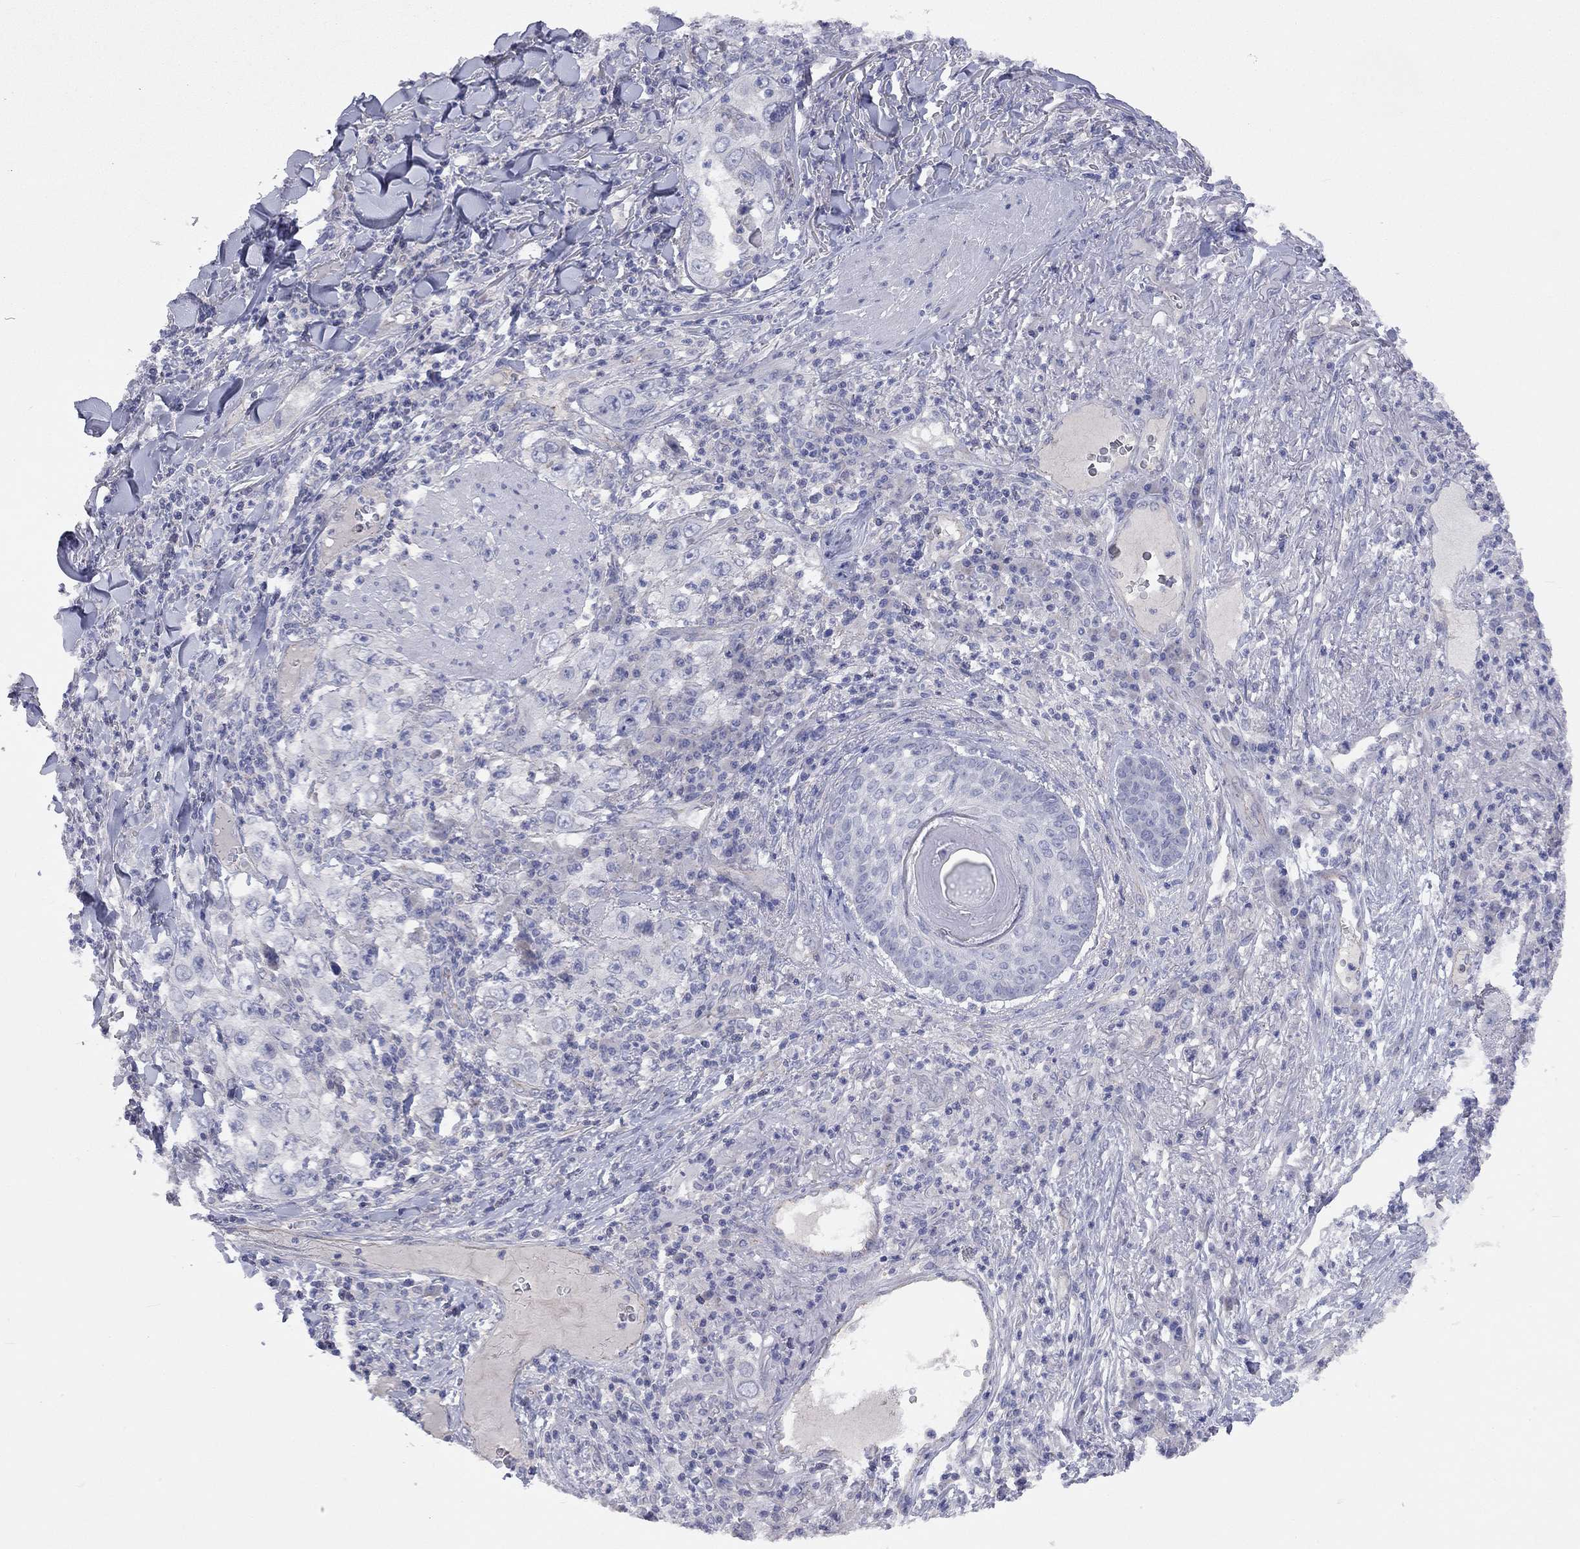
{"staining": {"intensity": "negative", "quantity": "none", "location": "none"}, "tissue": "skin cancer", "cell_type": "Tumor cells", "image_type": "cancer", "snomed": [{"axis": "morphology", "description": "Squamous cell carcinoma, NOS"}, {"axis": "topography", "description": "Skin"}], "caption": "A photomicrograph of human squamous cell carcinoma (skin) is negative for staining in tumor cells.", "gene": "KCNB1", "patient": {"sex": "male", "age": 82}}